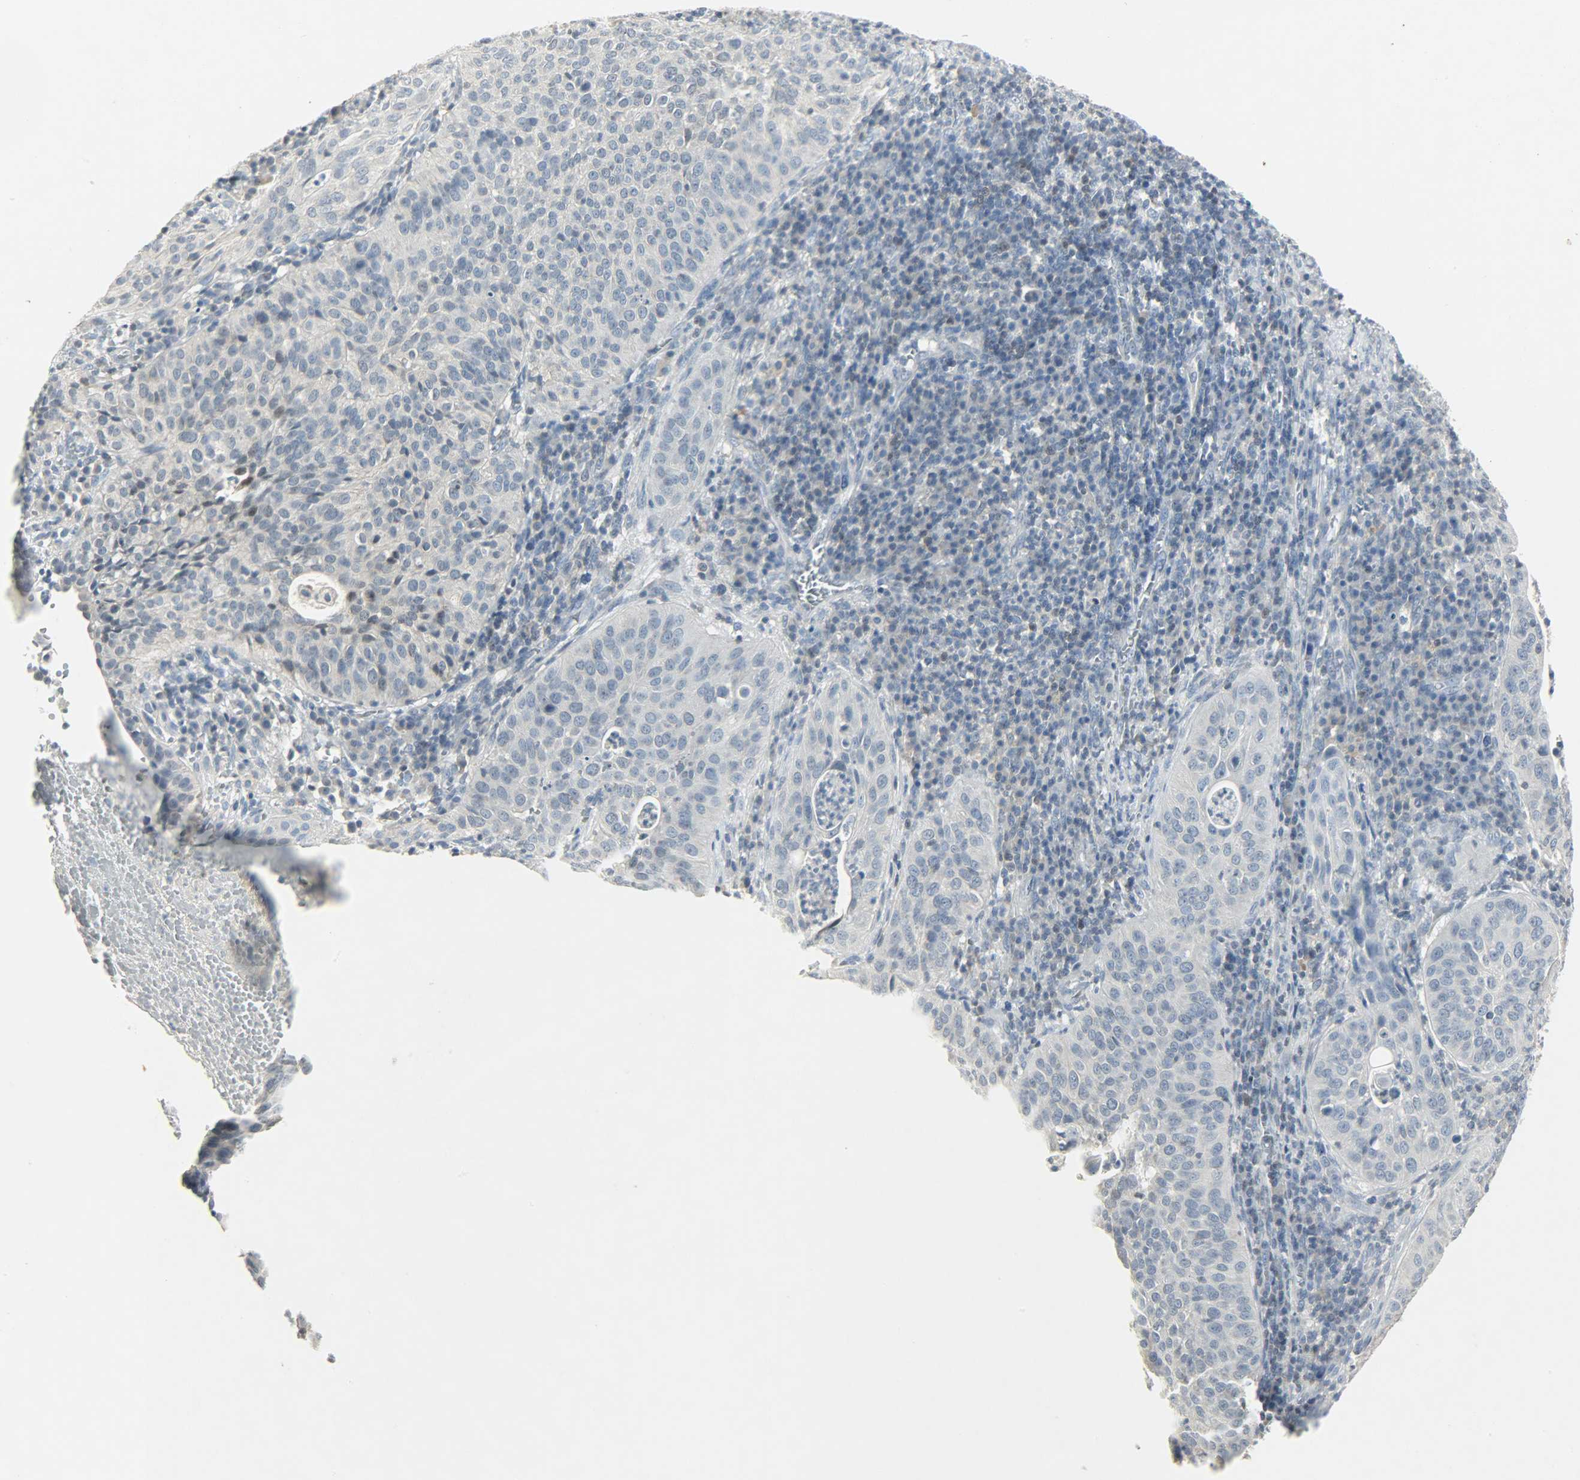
{"staining": {"intensity": "negative", "quantity": "none", "location": "none"}, "tissue": "cervical cancer", "cell_type": "Tumor cells", "image_type": "cancer", "snomed": [{"axis": "morphology", "description": "Squamous cell carcinoma, NOS"}, {"axis": "topography", "description": "Cervix"}], "caption": "Histopathology image shows no protein staining in tumor cells of cervical cancer (squamous cell carcinoma) tissue.", "gene": "CAMK4", "patient": {"sex": "female", "age": 39}}